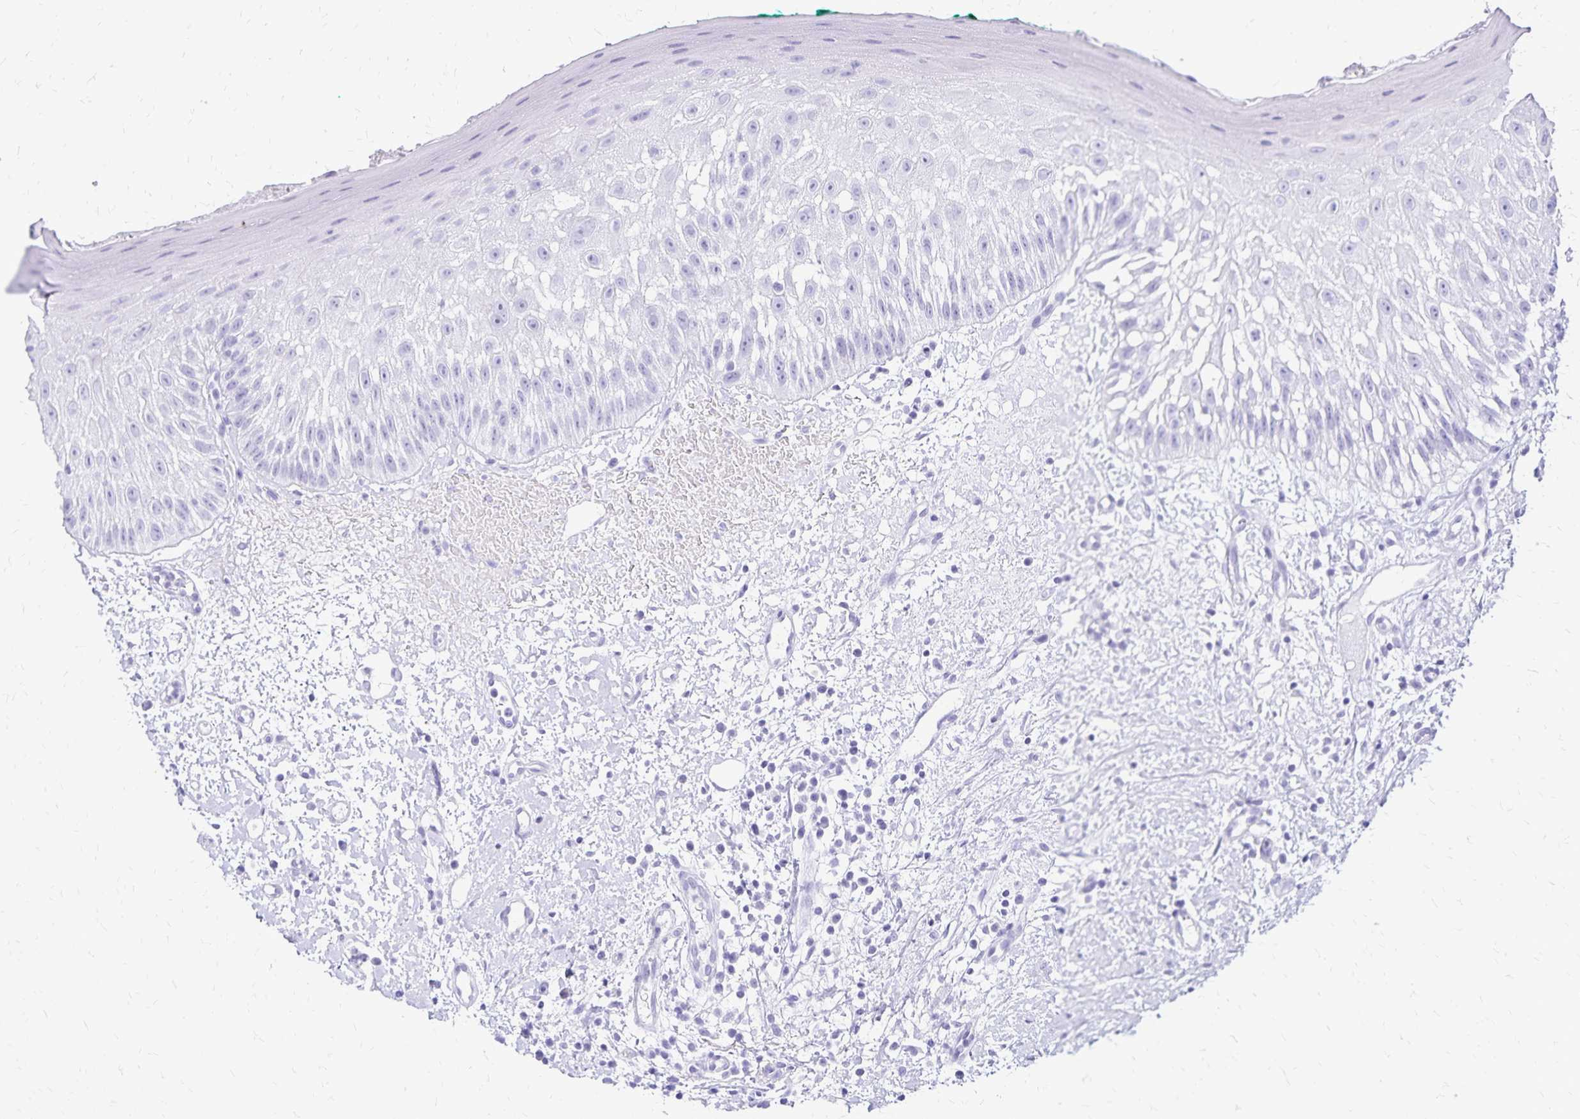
{"staining": {"intensity": "negative", "quantity": "none", "location": "none"}, "tissue": "oral mucosa", "cell_type": "Squamous epithelial cells", "image_type": "normal", "snomed": [{"axis": "morphology", "description": "Normal tissue, NOS"}, {"axis": "topography", "description": "Oral tissue"}, {"axis": "topography", "description": "Tounge, NOS"}], "caption": "This is an IHC micrograph of unremarkable human oral mucosa. There is no positivity in squamous epithelial cells.", "gene": "LIN28B", "patient": {"sex": "male", "age": 83}}